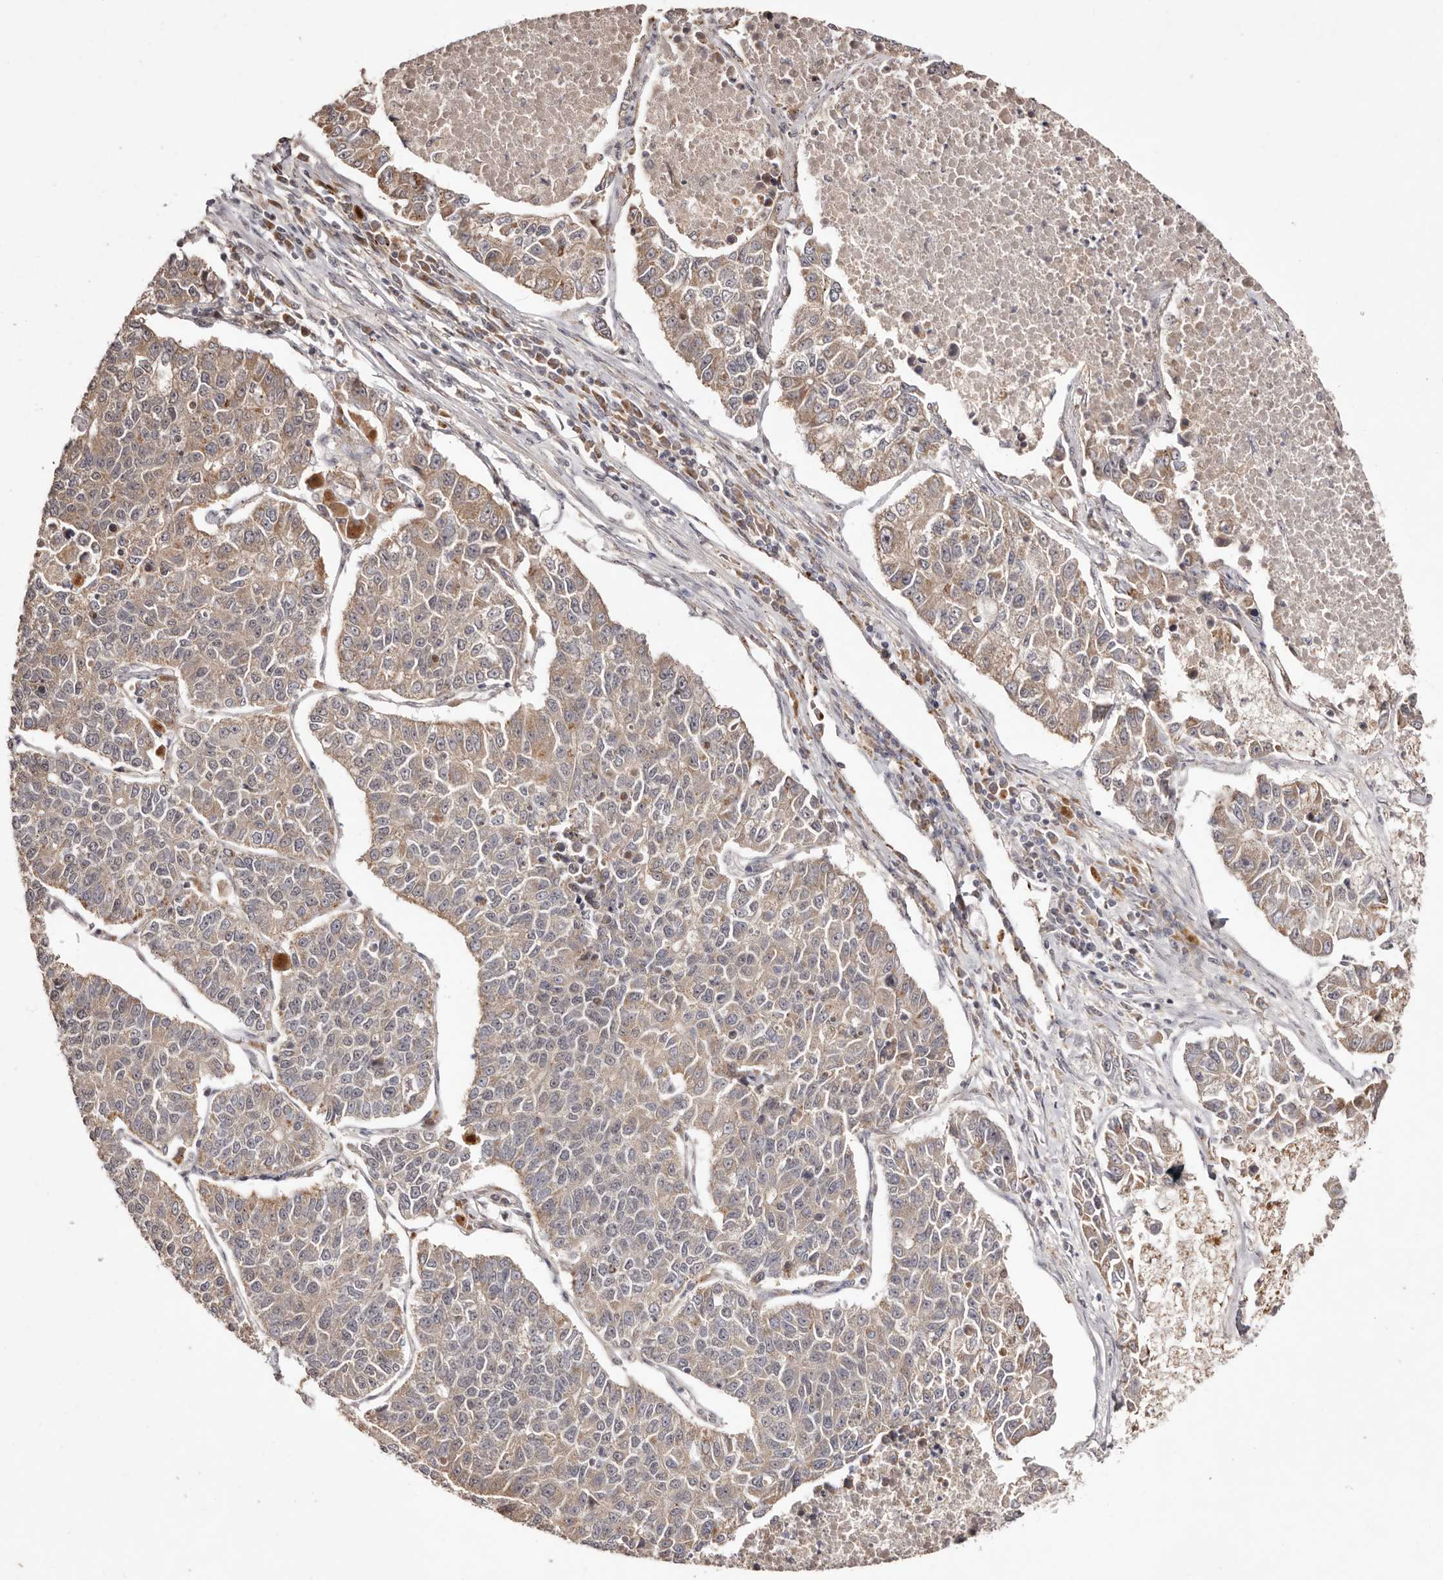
{"staining": {"intensity": "weak", "quantity": "<25%", "location": "cytoplasmic/membranous"}, "tissue": "lung cancer", "cell_type": "Tumor cells", "image_type": "cancer", "snomed": [{"axis": "morphology", "description": "Adenocarcinoma, NOS"}, {"axis": "topography", "description": "Lung"}], "caption": "Immunohistochemistry image of neoplastic tissue: human adenocarcinoma (lung) stained with DAB reveals no significant protein positivity in tumor cells.", "gene": "EGR3", "patient": {"sex": "male", "age": 49}}